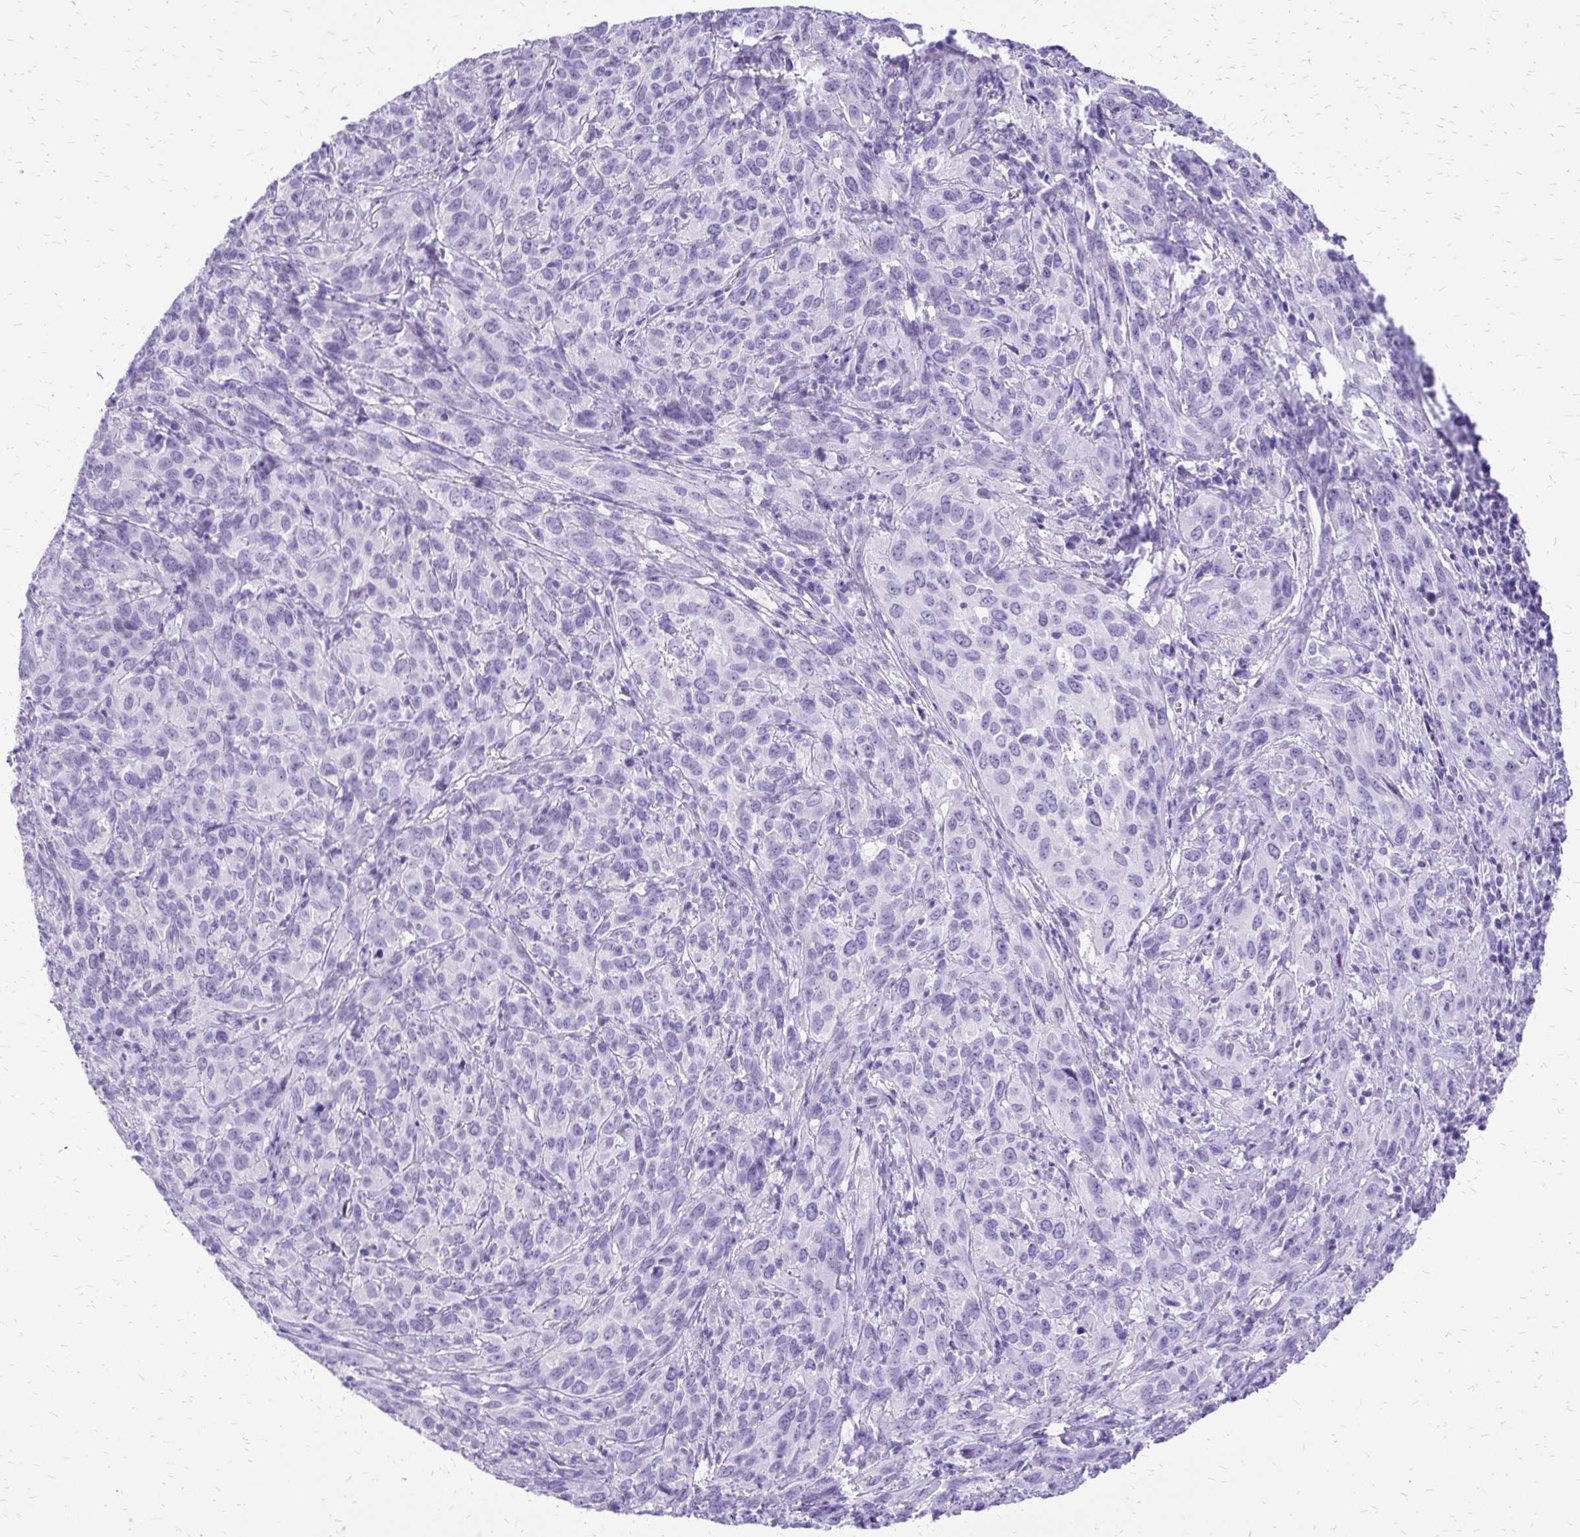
{"staining": {"intensity": "negative", "quantity": "none", "location": "none"}, "tissue": "cervical cancer", "cell_type": "Tumor cells", "image_type": "cancer", "snomed": [{"axis": "morphology", "description": "Squamous cell carcinoma, NOS"}, {"axis": "topography", "description": "Cervix"}], "caption": "A photomicrograph of cervical cancer (squamous cell carcinoma) stained for a protein shows no brown staining in tumor cells.", "gene": "SLC32A1", "patient": {"sex": "female", "age": 51}}